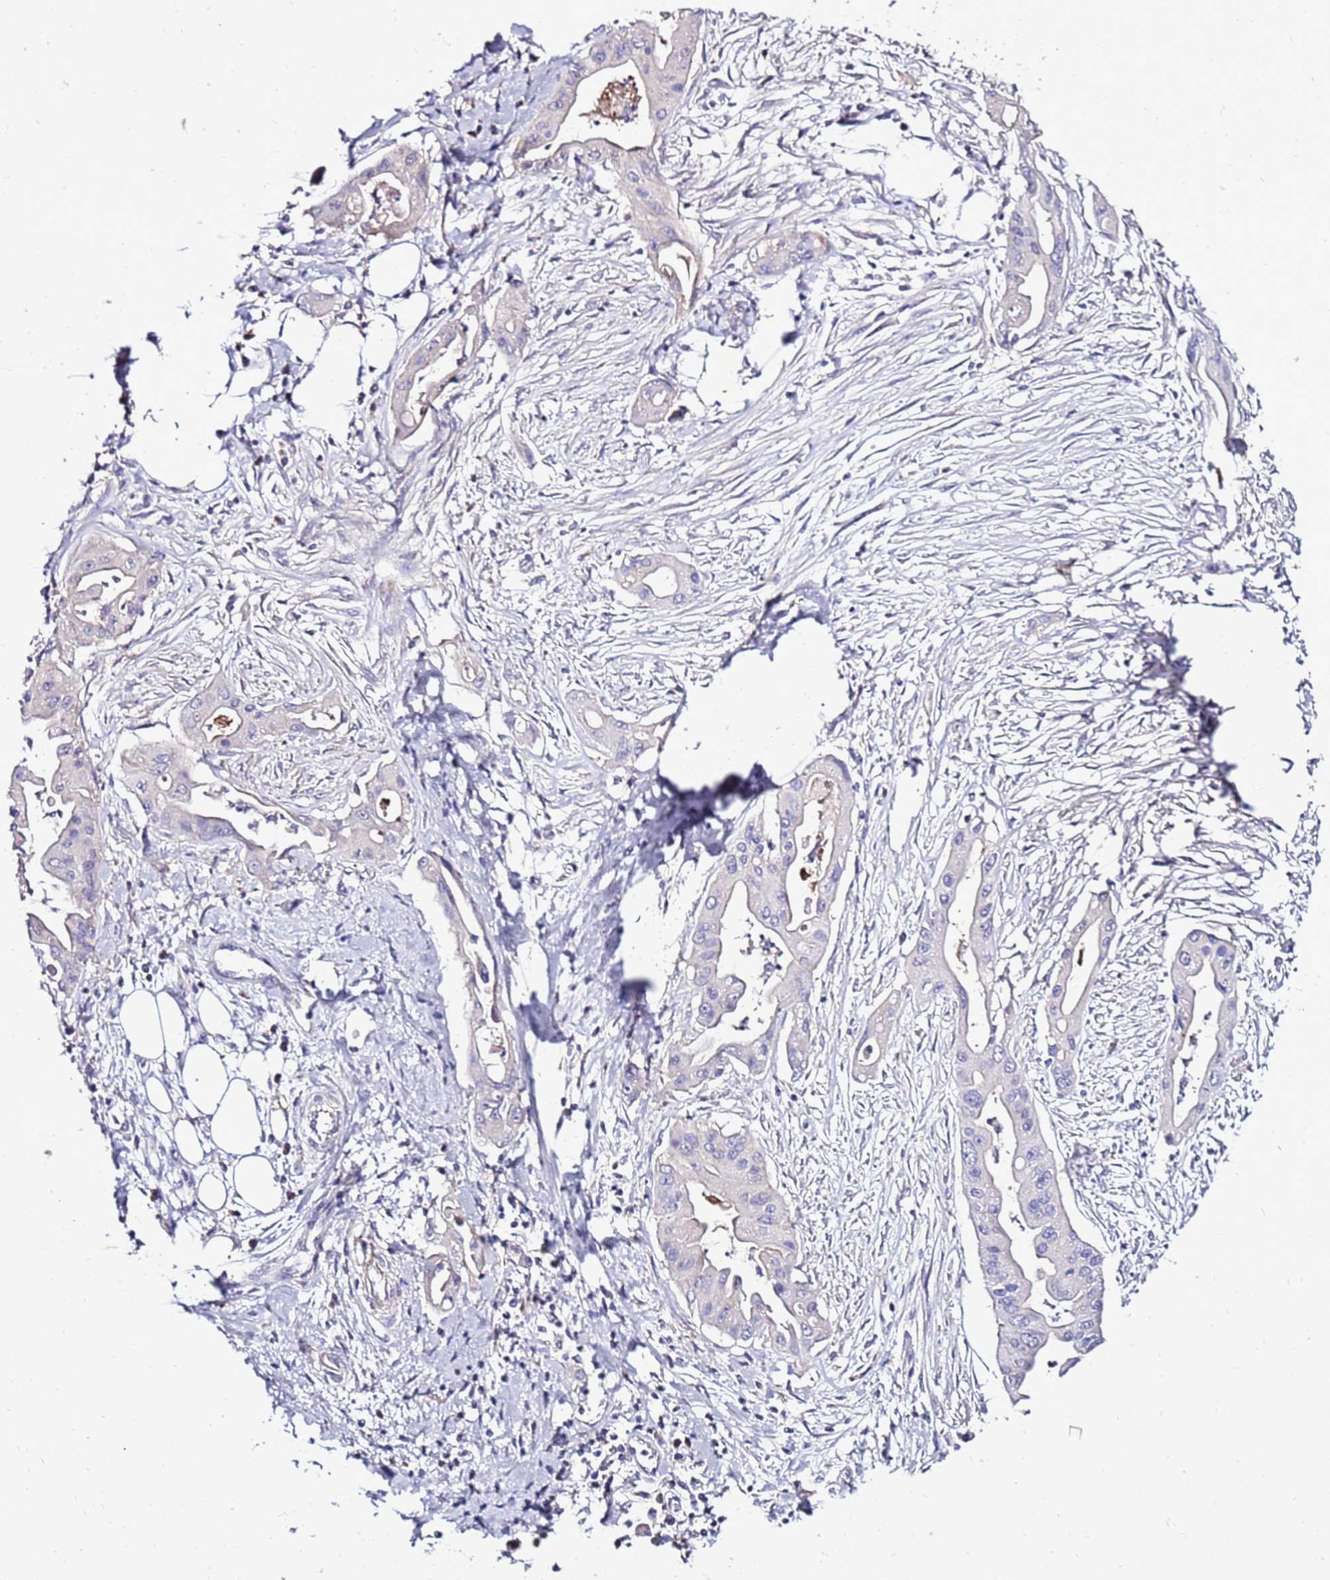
{"staining": {"intensity": "negative", "quantity": "none", "location": "none"}, "tissue": "ovarian cancer", "cell_type": "Tumor cells", "image_type": "cancer", "snomed": [{"axis": "morphology", "description": "Cystadenocarcinoma, mucinous, NOS"}, {"axis": "topography", "description": "Ovary"}], "caption": "Micrograph shows no protein expression in tumor cells of mucinous cystadenocarcinoma (ovarian) tissue. Brightfield microscopy of immunohistochemistry stained with DAB (3,3'-diaminobenzidine) (brown) and hematoxylin (blue), captured at high magnification.", "gene": "TMEM106C", "patient": {"sex": "female", "age": 70}}